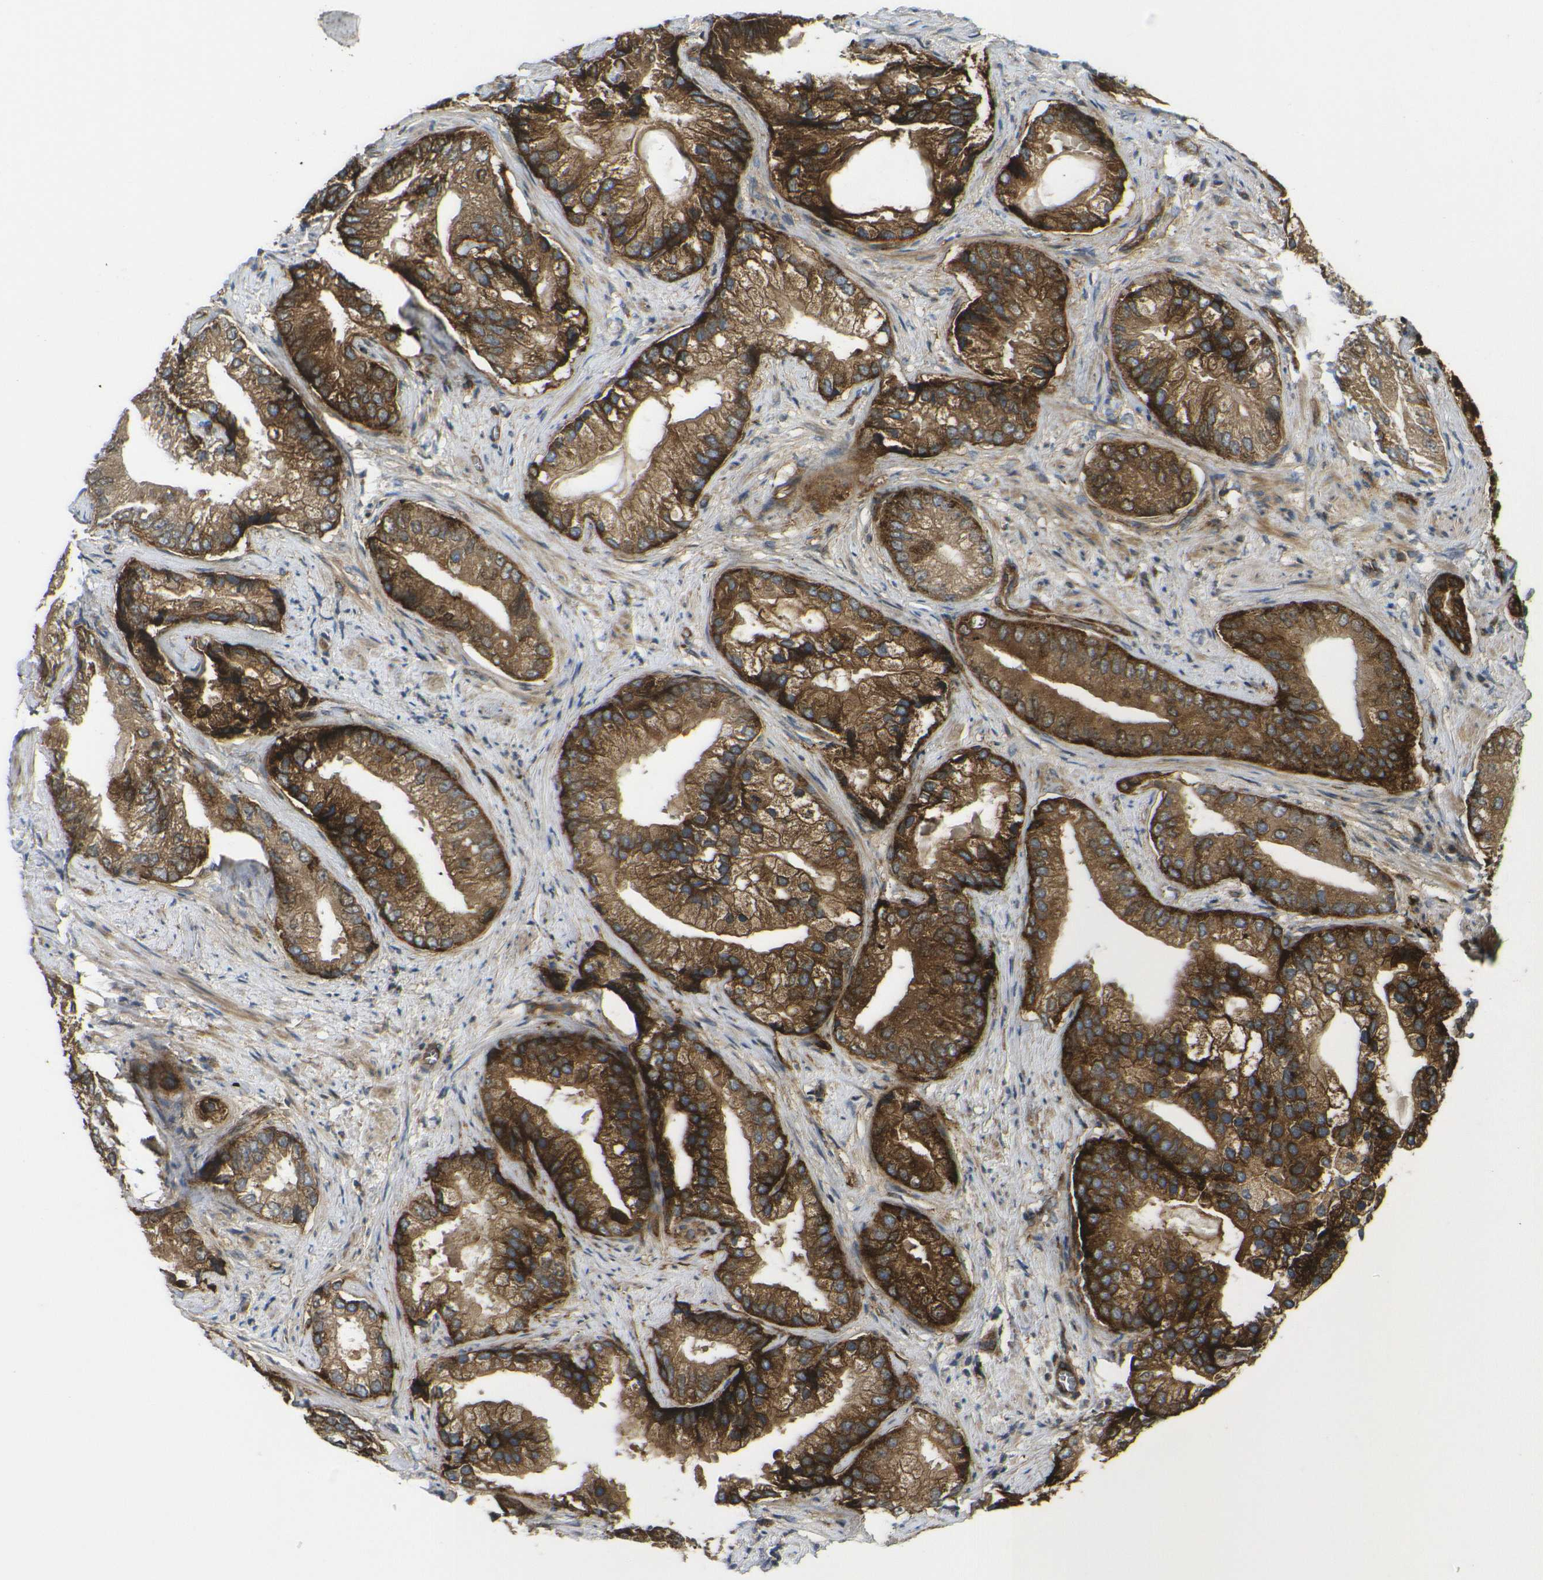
{"staining": {"intensity": "strong", "quantity": ">75%", "location": "cytoplasmic/membranous"}, "tissue": "prostate cancer", "cell_type": "Tumor cells", "image_type": "cancer", "snomed": [{"axis": "morphology", "description": "Adenocarcinoma, Low grade"}, {"axis": "topography", "description": "Prostate"}], "caption": "Protein expression analysis of adenocarcinoma (low-grade) (prostate) reveals strong cytoplasmic/membranous positivity in approximately >75% of tumor cells.", "gene": "ECE1", "patient": {"sex": "male", "age": 71}}